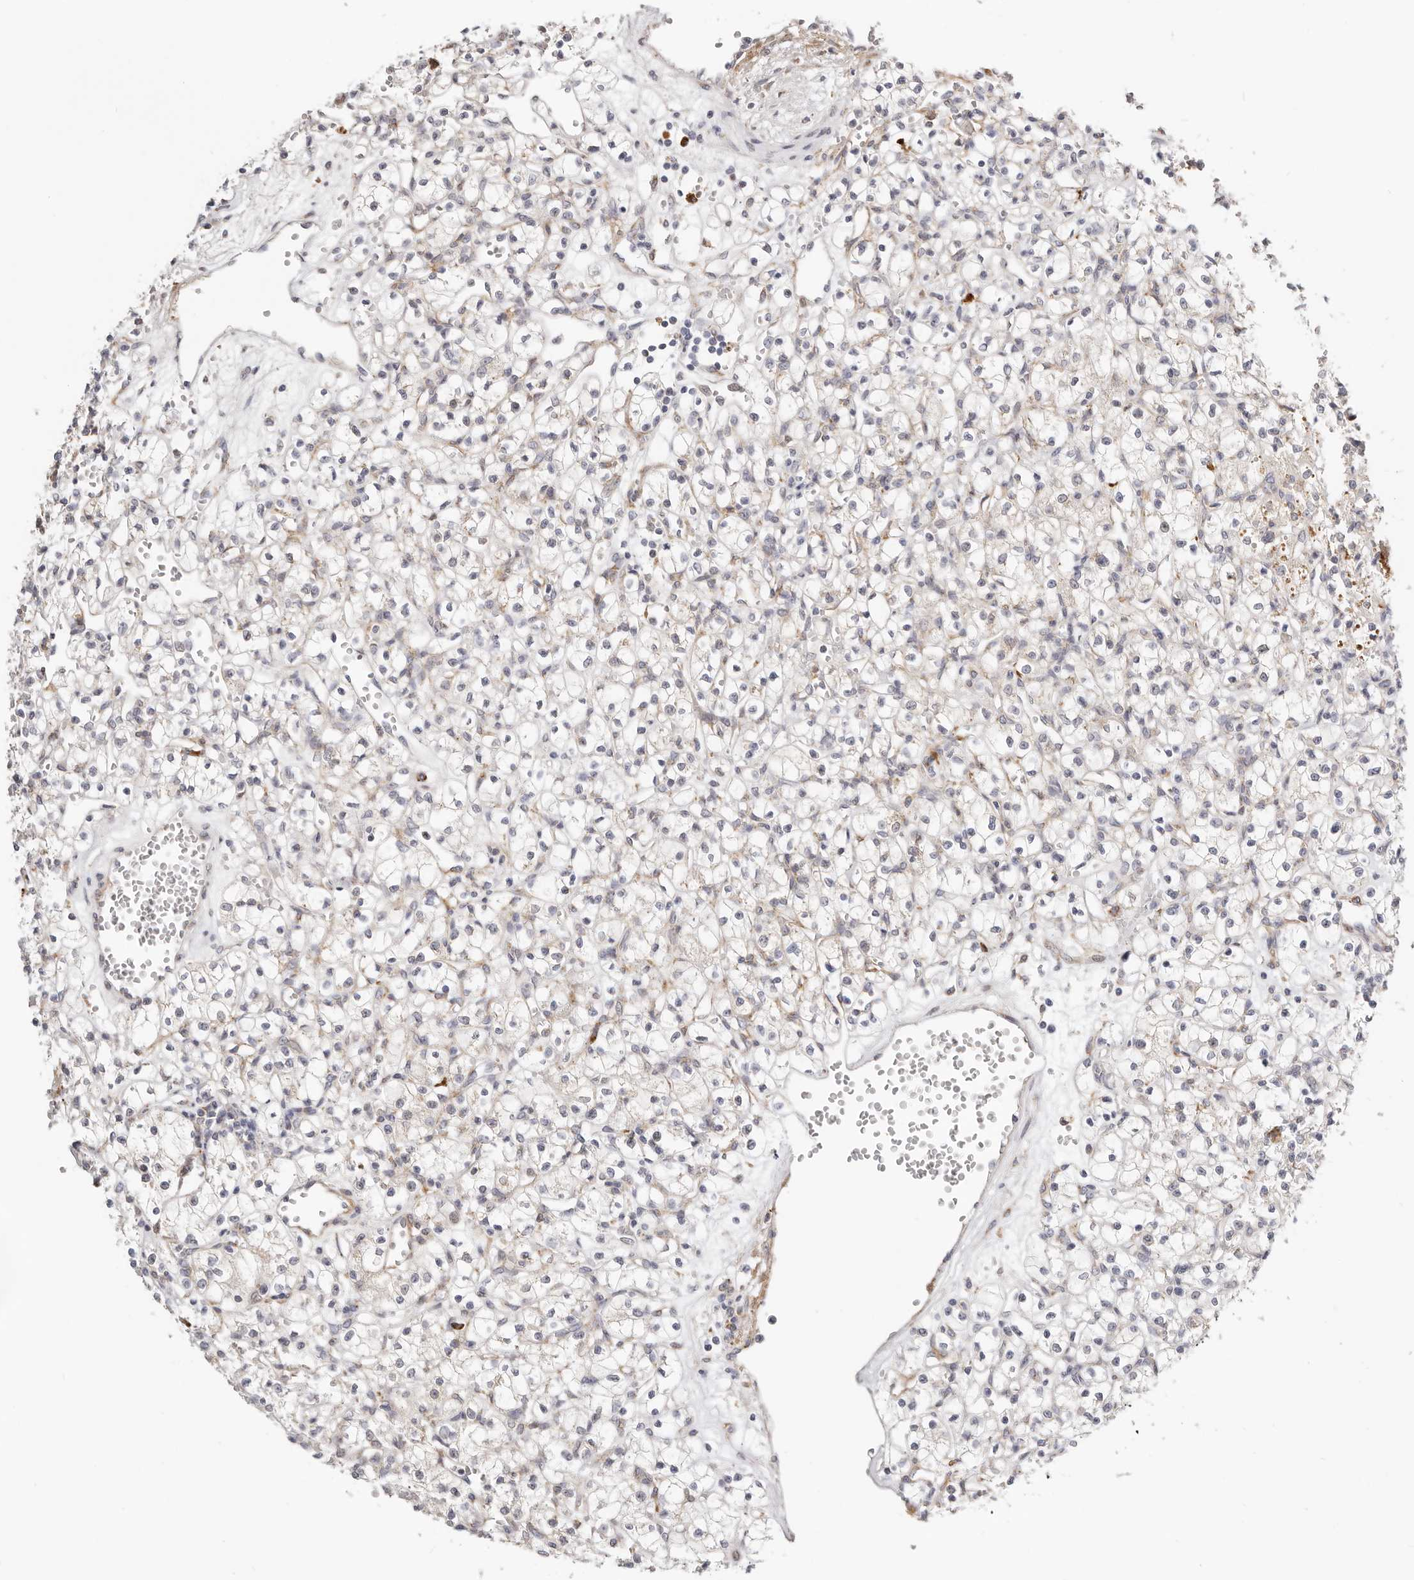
{"staining": {"intensity": "negative", "quantity": "none", "location": "none"}, "tissue": "renal cancer", "cell_type": "Tumor cells", "image_type": "cancer", "snomed": [{"axis": "morphology", "description": "Adenocarcinoma, NOS"}, {"axis": "topography", "description": "Kidney"}], "caption": "Renal cancer (adenocarcinoma) was stained to show a protein in brown. There is no significant staining in tumor cells. (DAB immunohistochemistry with hematoxylin counter stain).", "gene": "IL32", "patient": {"sex": "female", "age": 59}}